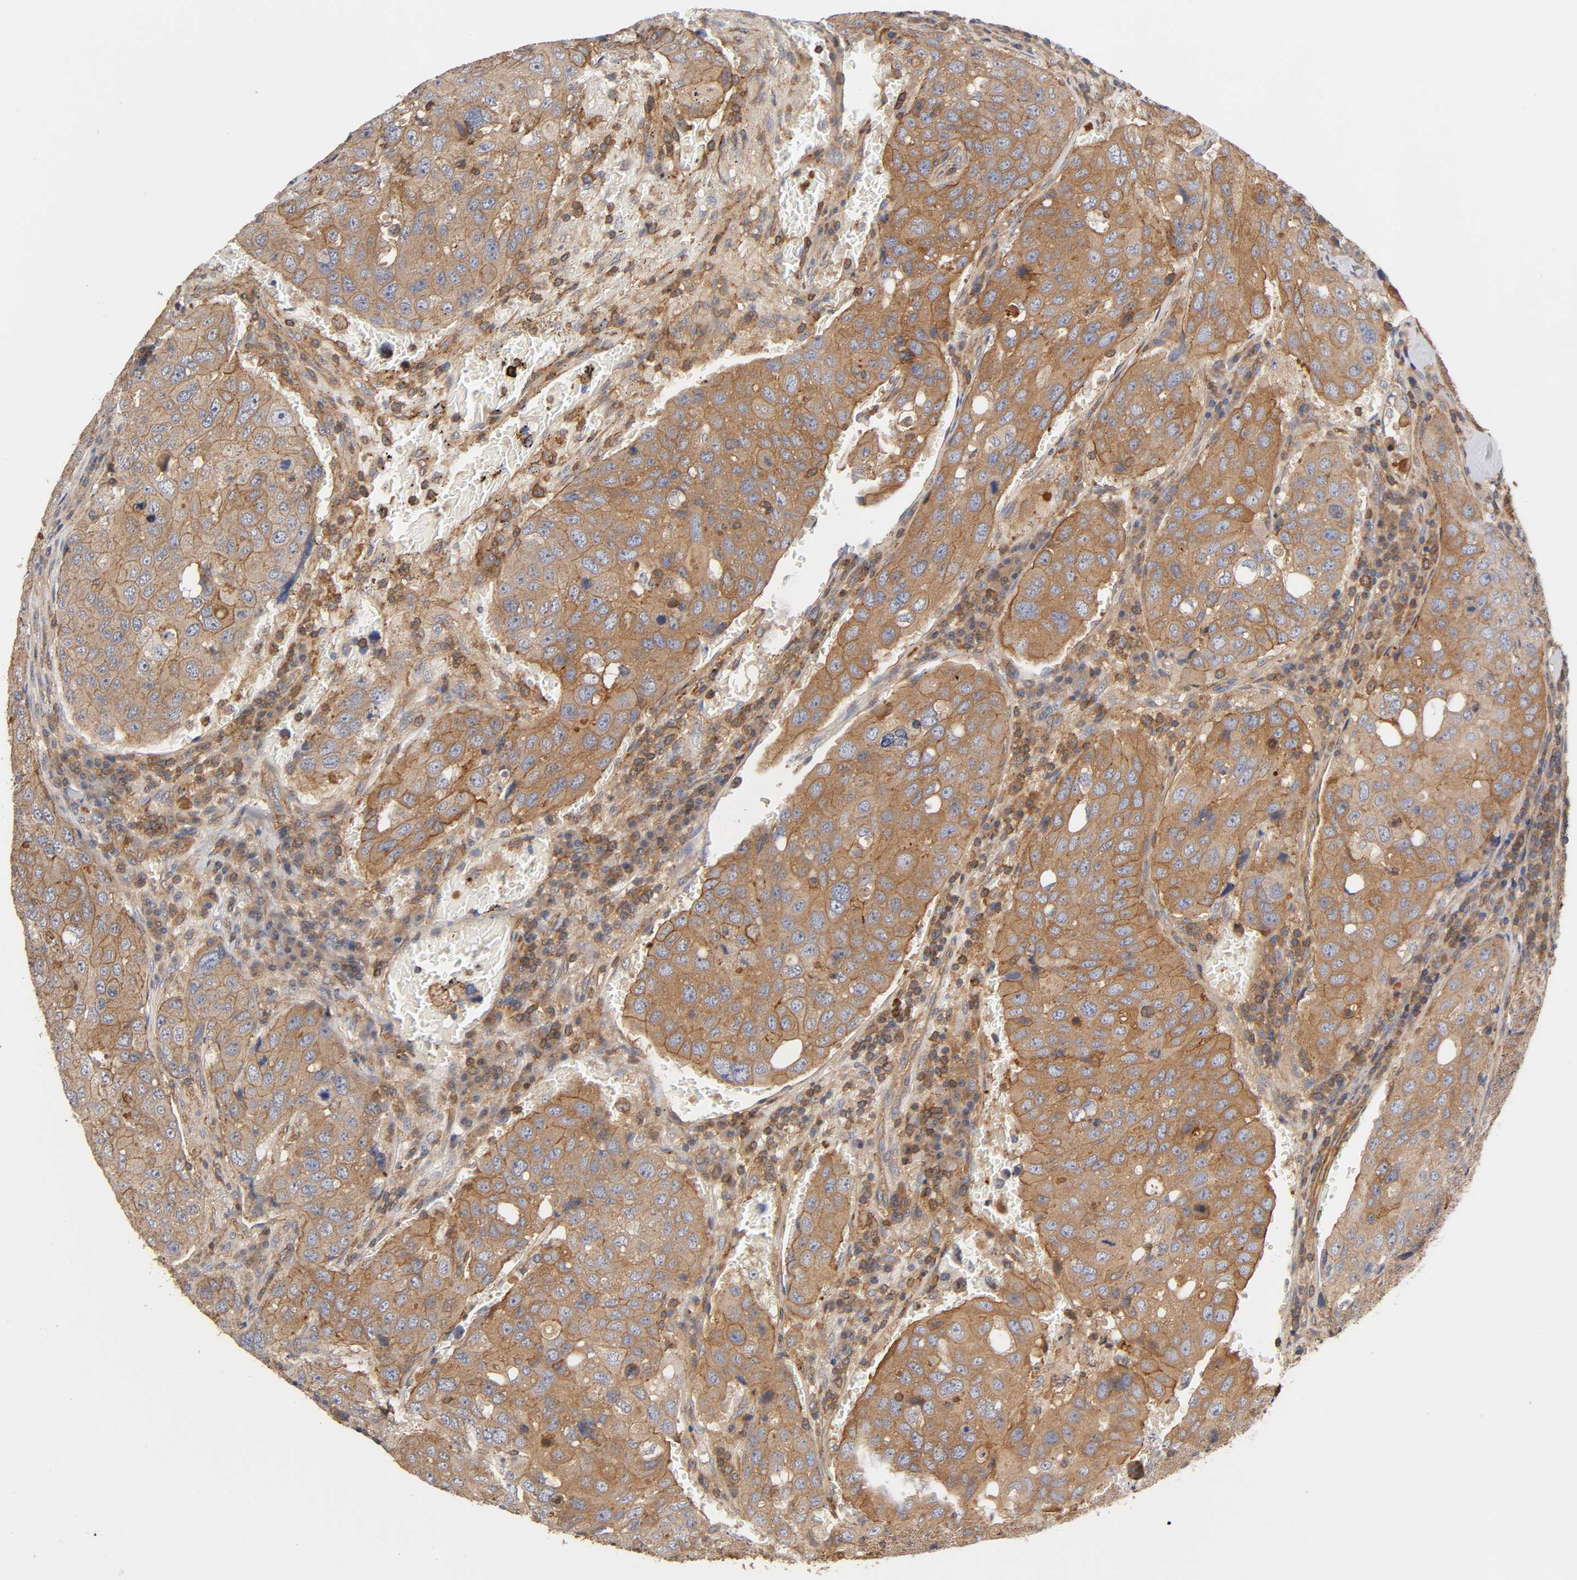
{"staining": {"intensity": "moderate", "quantity": "25%-75%", "location": "cytoplasmic/membranous"}, "tissue": "urothelial cancer", "cell_type": "Tumor cells", "image_type": "cancer", "snomed": [{"axis": "morphology", "description": "Urothelial carcinoma, High grade"}, {"axis": "topography", "description": "Lymph node"}, {"axis": "topography", "description": "Urinary bladder"}], "caption": "A high-resolution histopathology image shows immunohistochemistry staining of urothelial cancer, which displays moderate cytoplasmic/membranous expression in about 25%-75% of tumor cells.", "gene": "LAMTOR2", "patient": {"sex": "male", "age": 51}}